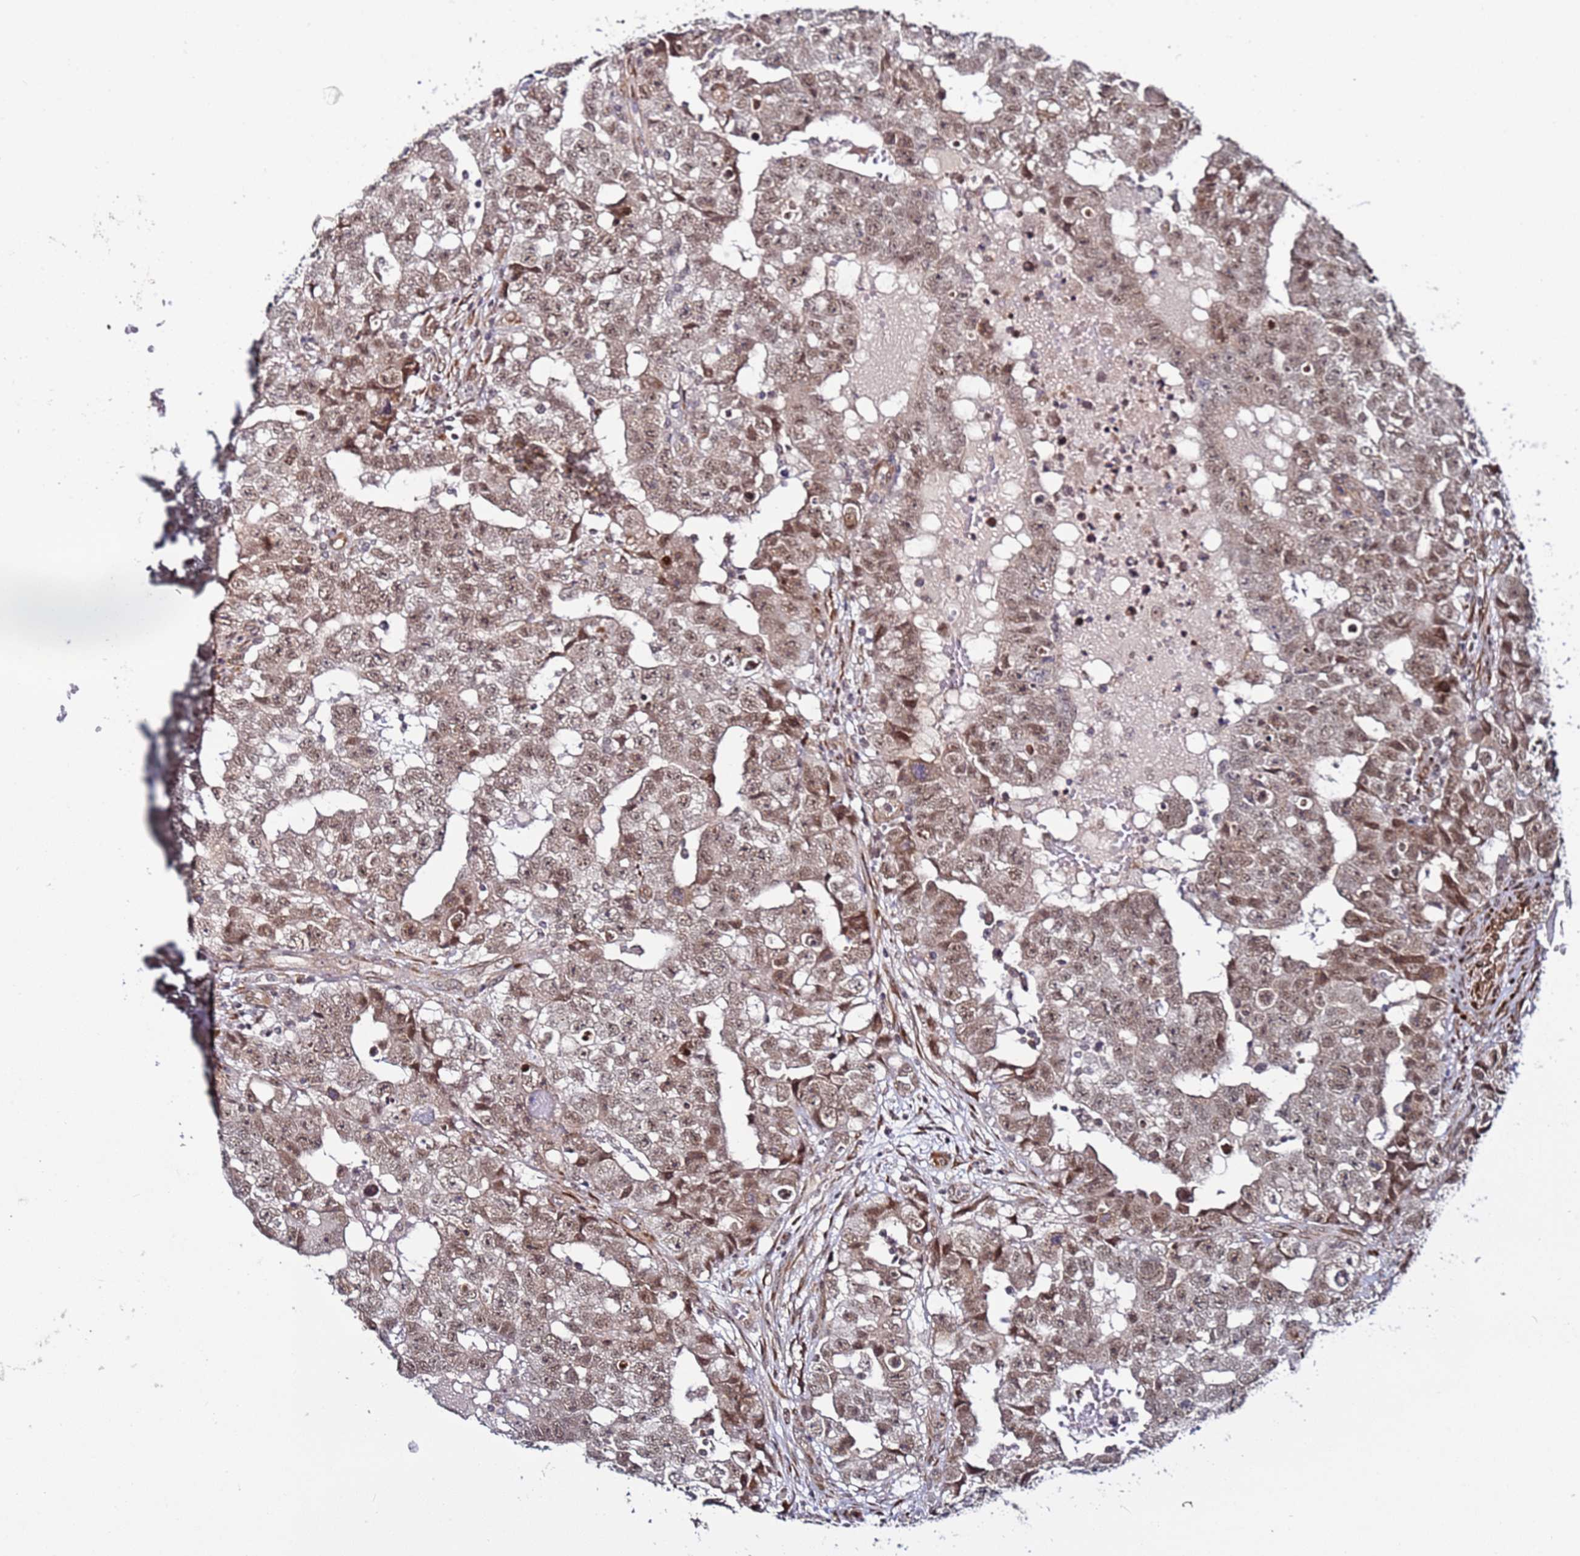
{"staining": {"intensity": "moderate", "quantity": ">75%", "location": "cytoplasmic/membranous,nuclear"}, "tissue": "testis cancer", "cell_type": "Tumor cells", "image_type": "cancer", "snomed": [{"axis": "morphology", "description": "Carcinoma, Embryonal, NOS"}, {"axis": "topography", "description": "Testis"}], "caption": "Human testis cancer stained with a brown dye reveals moderate cytoplasmic/membranous and nuclear positive positivity in approximately >75% of tumor cells.", "gene": "POLR2D", "patient": {"sex": "male", "age": 25}}